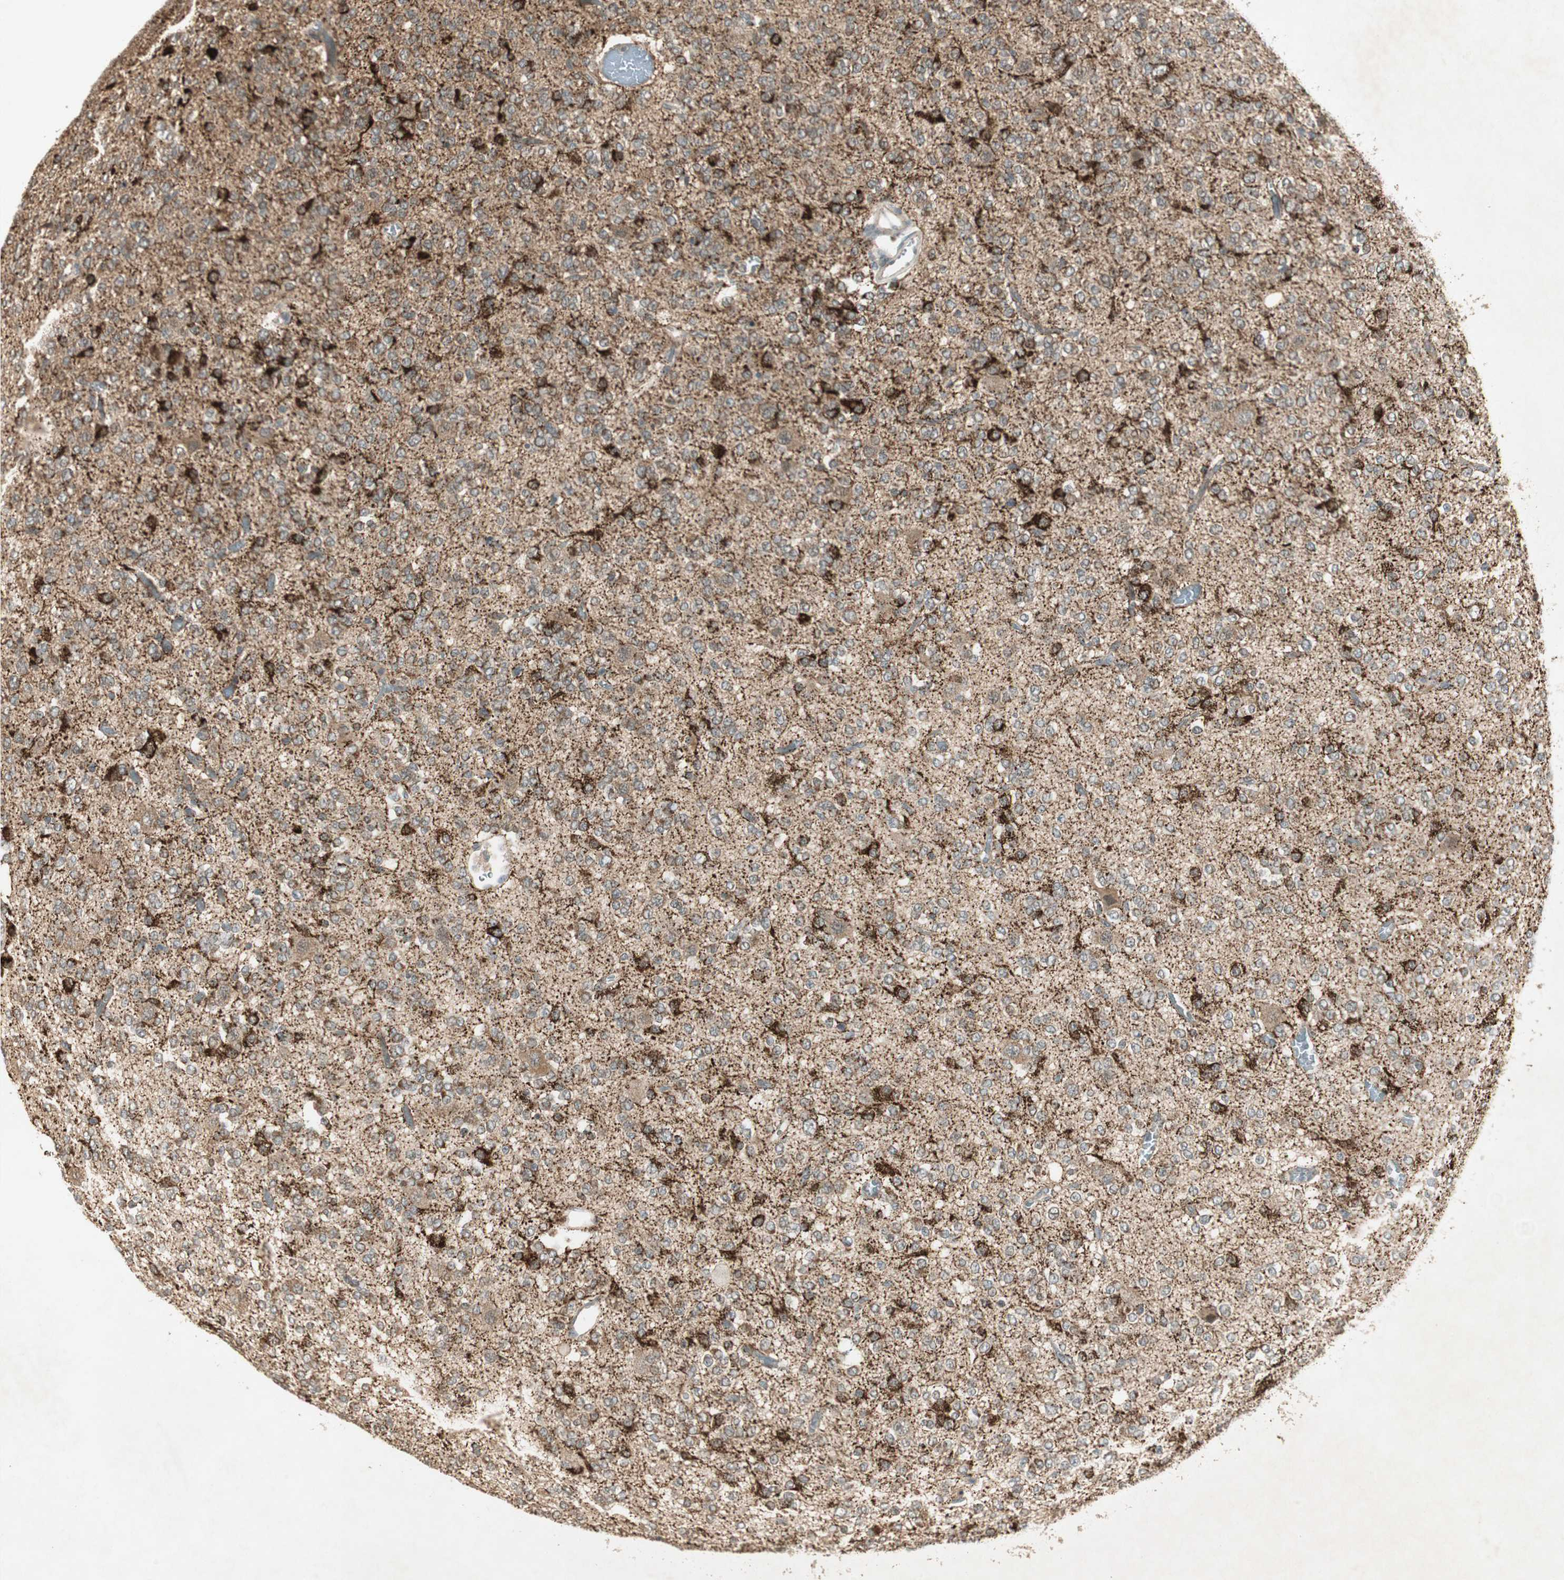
{"staining": {"intensity": "moderate", "quantity": ">75%", "location": "cytoplasmic/membranous"}, "tissue": "glioma", "cell_type": "Tumor cells", "image_type": "cancer", "snomed": [{"axis": "morphology", "description": "Glioma, malignant, Low grade"}, {"axis": "topography", "description": "Brain"}], "caption": "Glioma stained with DAB immunohistochemistry demonstrates medium levels of moderate cytoplasmic/membranous expression in about >75% of tumor cells.", "gene": "USP2", "patient": {"sex": "male", "age": 38}}